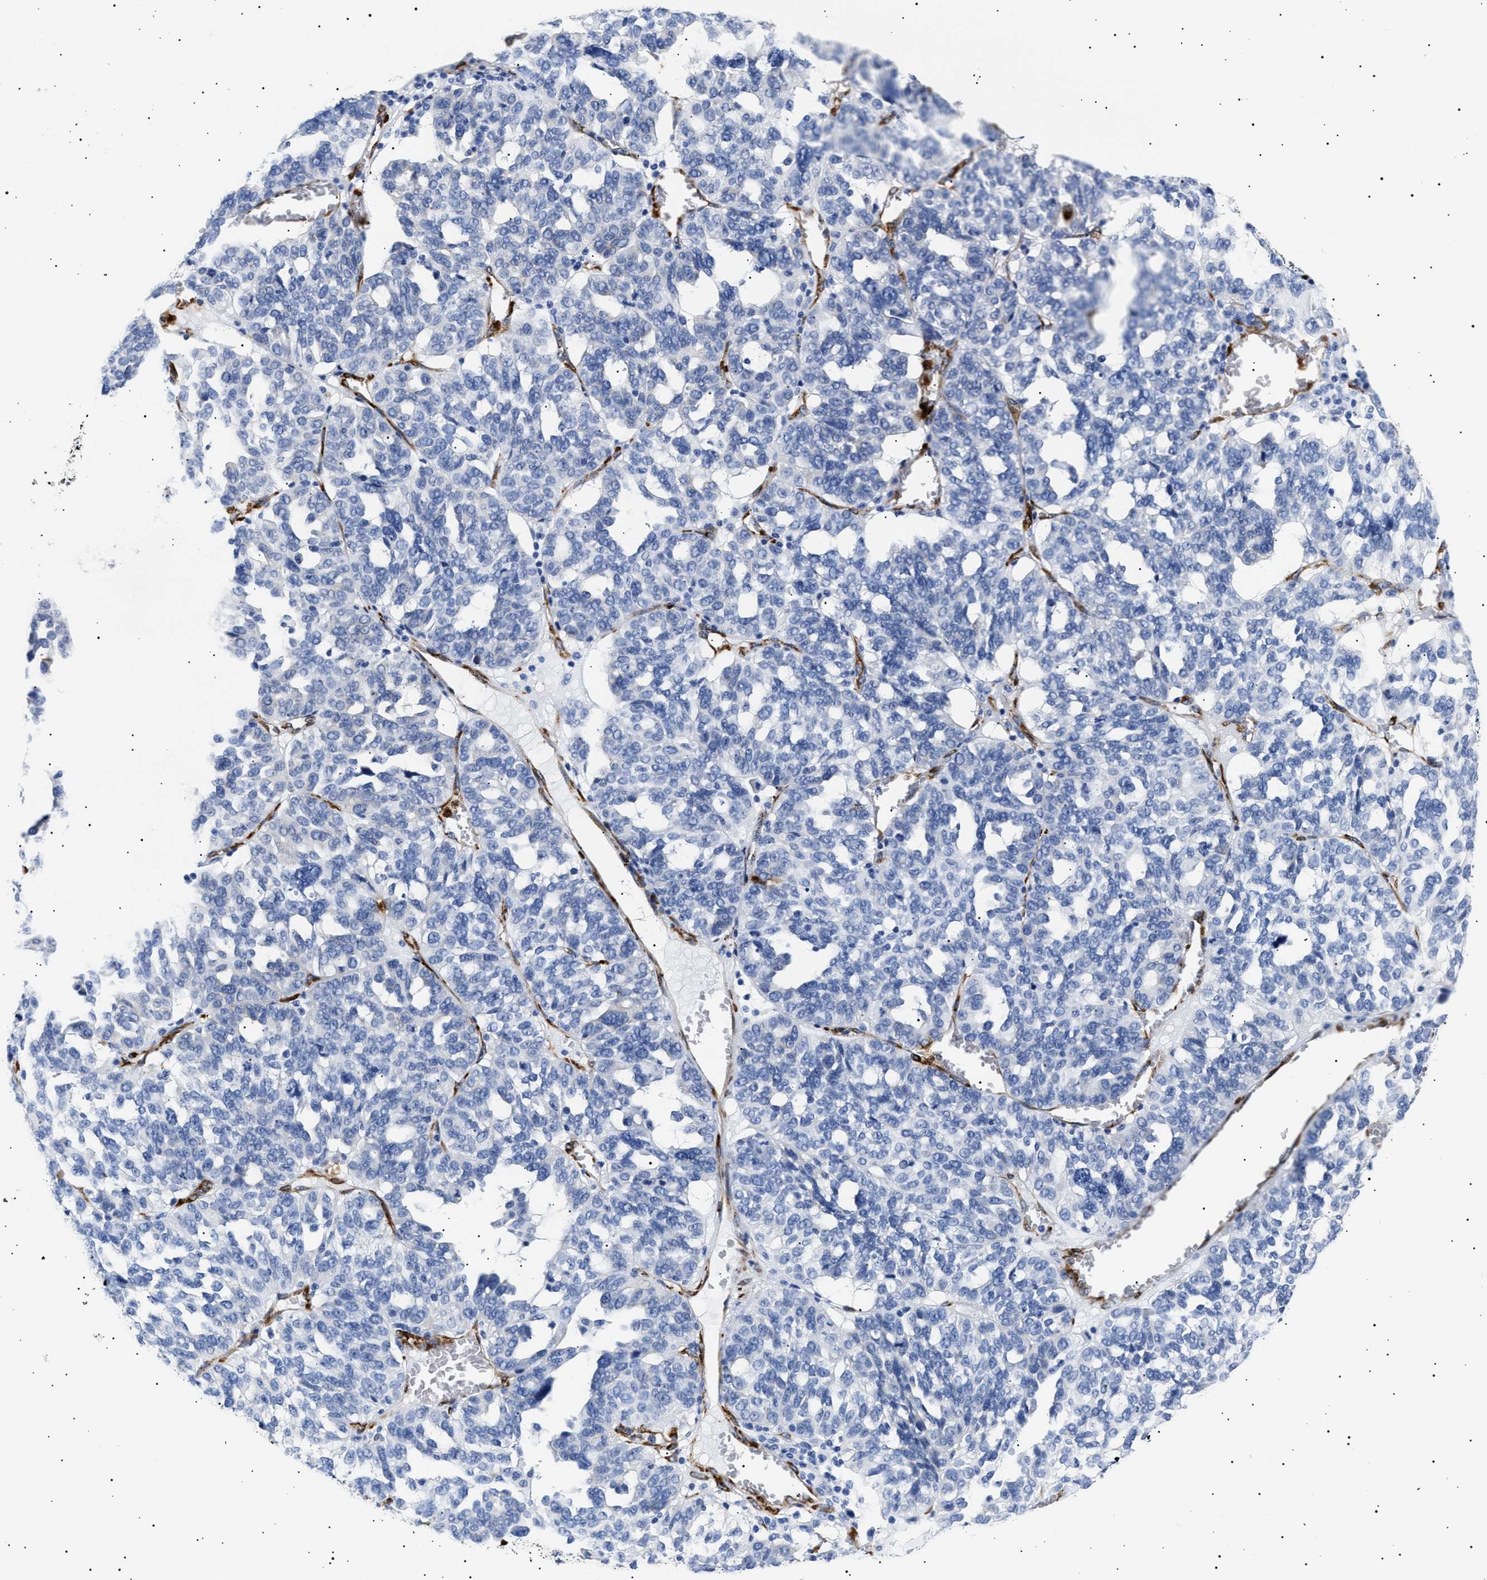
{"staining": {"intensity": "negative", "quantity": "none", "location": "none"}, "tissue": "ovarian cancer", "cell_type": "Tumor cells", "image_type": "cancer", "snomed": [{"axis": "morphology", "description": "Cystadenocarcinoma, serous, NOS"}, {"axis": "topography", "description": "Ovary"}], "caption": "This is a micrograph of immunohistochemistry (IHC) staining of ovarian cancer, which shows no positivity in tumor cells.", "gene": "HEMGN", "patient": {"sex": "female", "age": 59}}